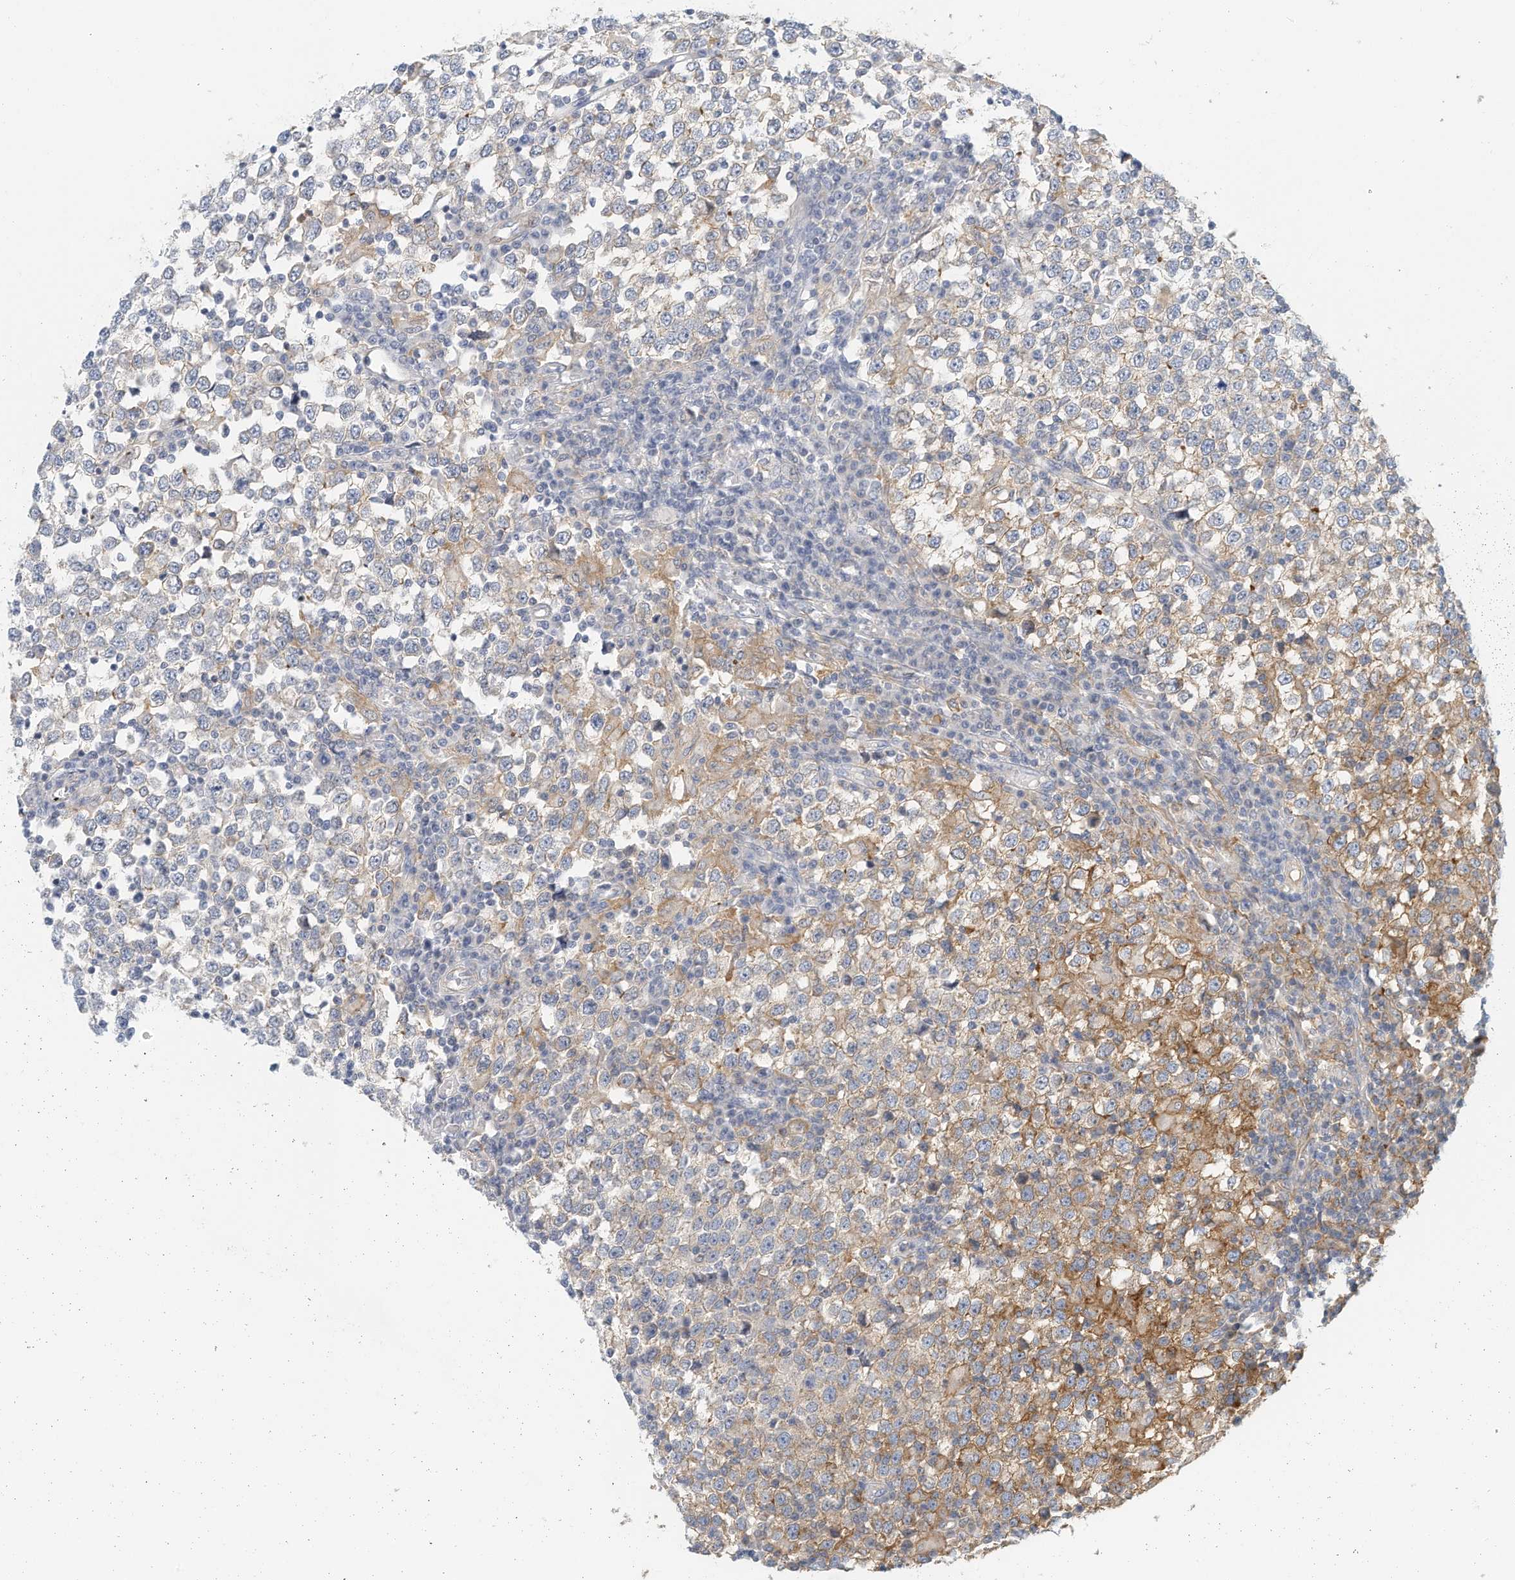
{"staining": {"intensity": "moderate", "quantity": "<25%", "location": "cytoplasmic/membranous"}, "tissue": "testis cancer", "cell_type": "Tumor cells", "image_type": "cancer", "snomed": [{"axis": "morphology", "description": "Seminoma, NOS"}, {"axis": "topography", "description": "Testis"}], "caption": "High-power microscopy captured an immunohistochemistry histopathology image of testis cancer, revealing moderate cytoplasmic/membranous expression in about <25% of tumor cells.", "gene": "MICAL1", "patient": {"sex": "male", "age": 65}}